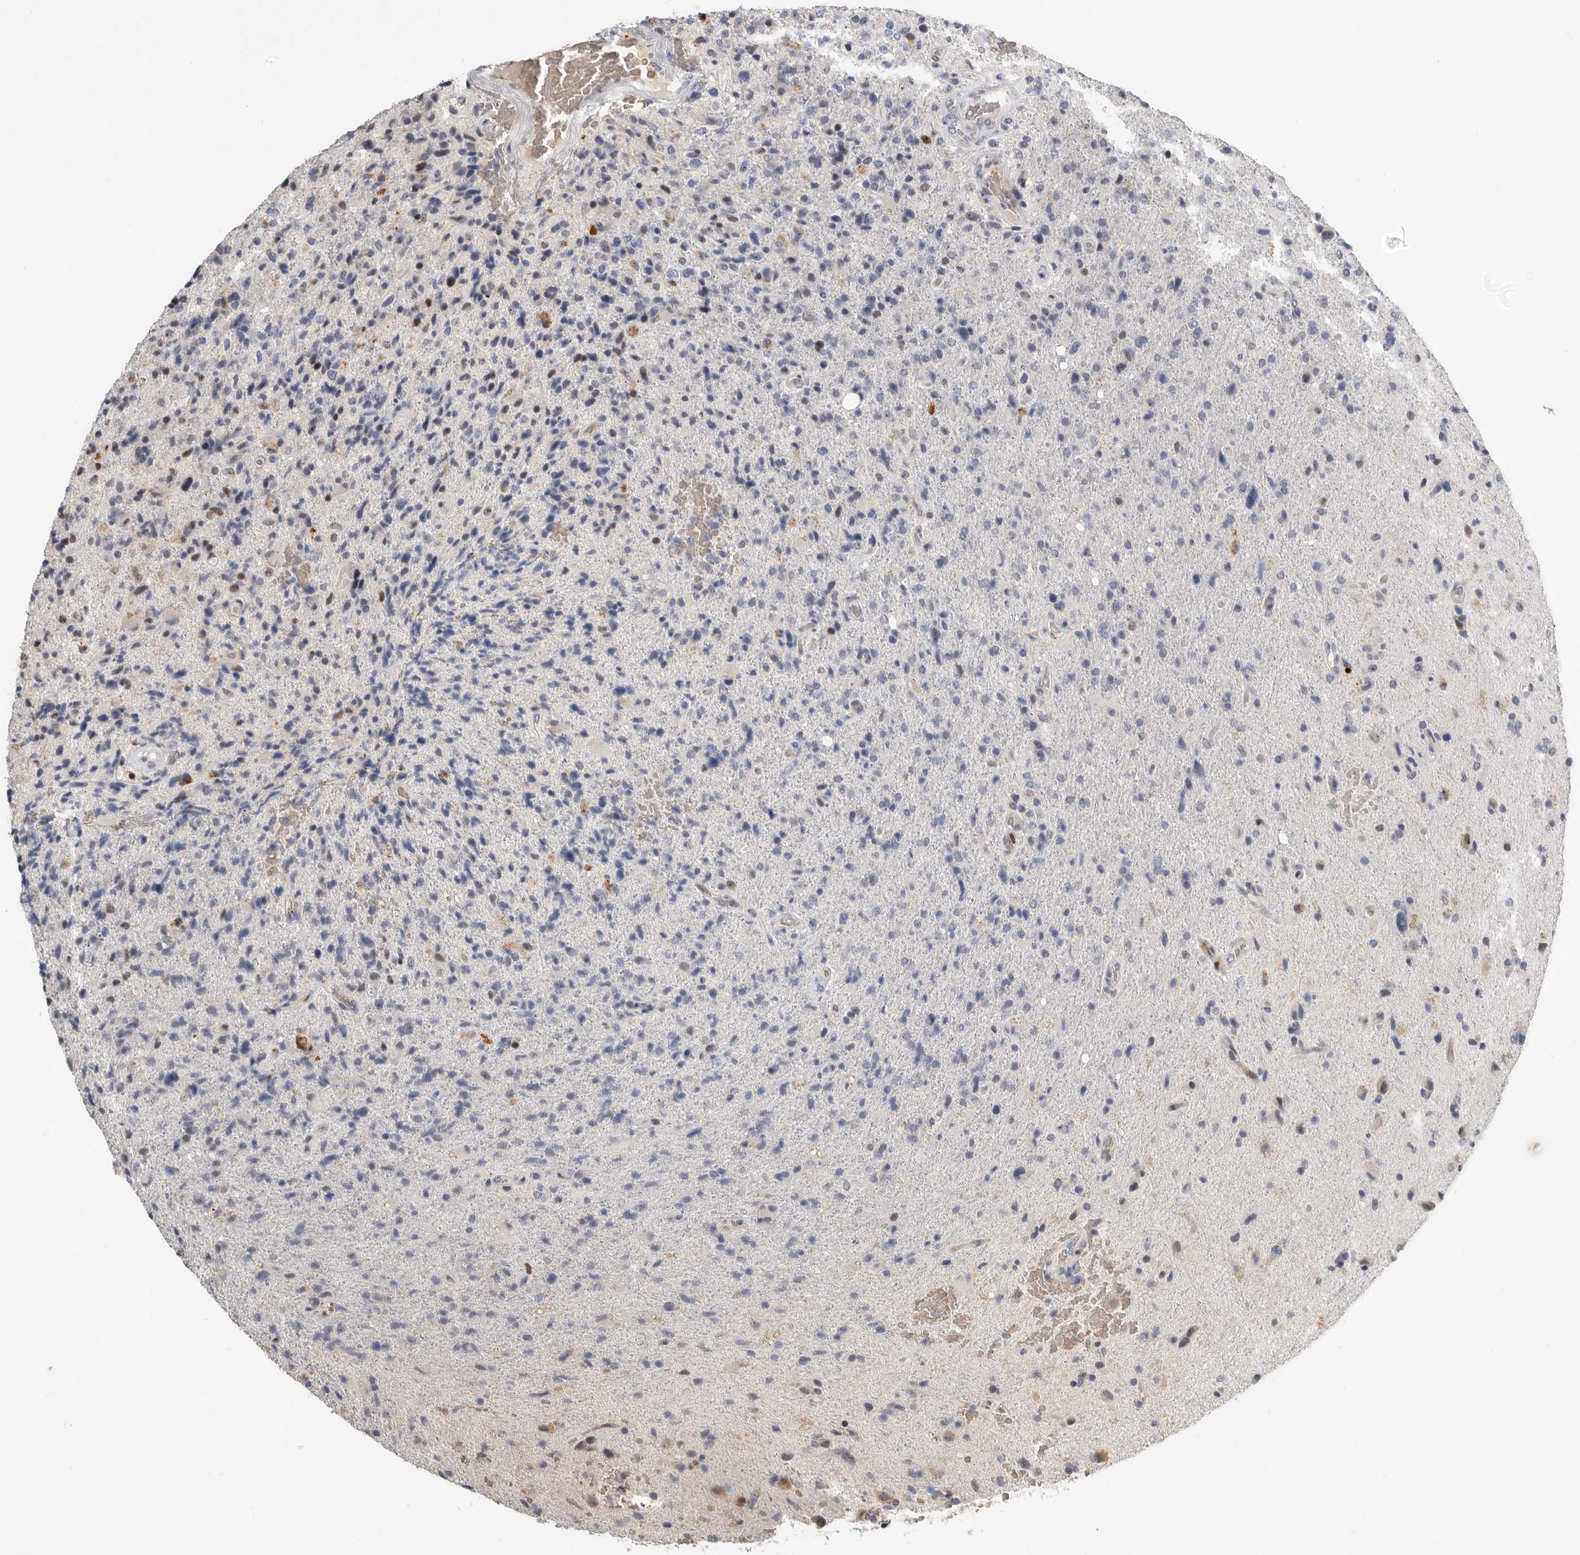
{"staining": {"intensity": "negative", "quantity": "none", "location": "none"}, "tissue": "glioma", "cell_type": "Tumor cells", "image_type": "cancer", "snomed": [{"axis": "morphology", "description": "Glioma, malignant, High grade"}, {"axis": "topography", "description": "Brain"}], "caption": "Immunohistochemistry (IHC) of high-grade glioma (malignant) exhibits no staining in tumor cells.", "gene": "PCMTD1", "patient": {"sex": "male", "age": 72}}